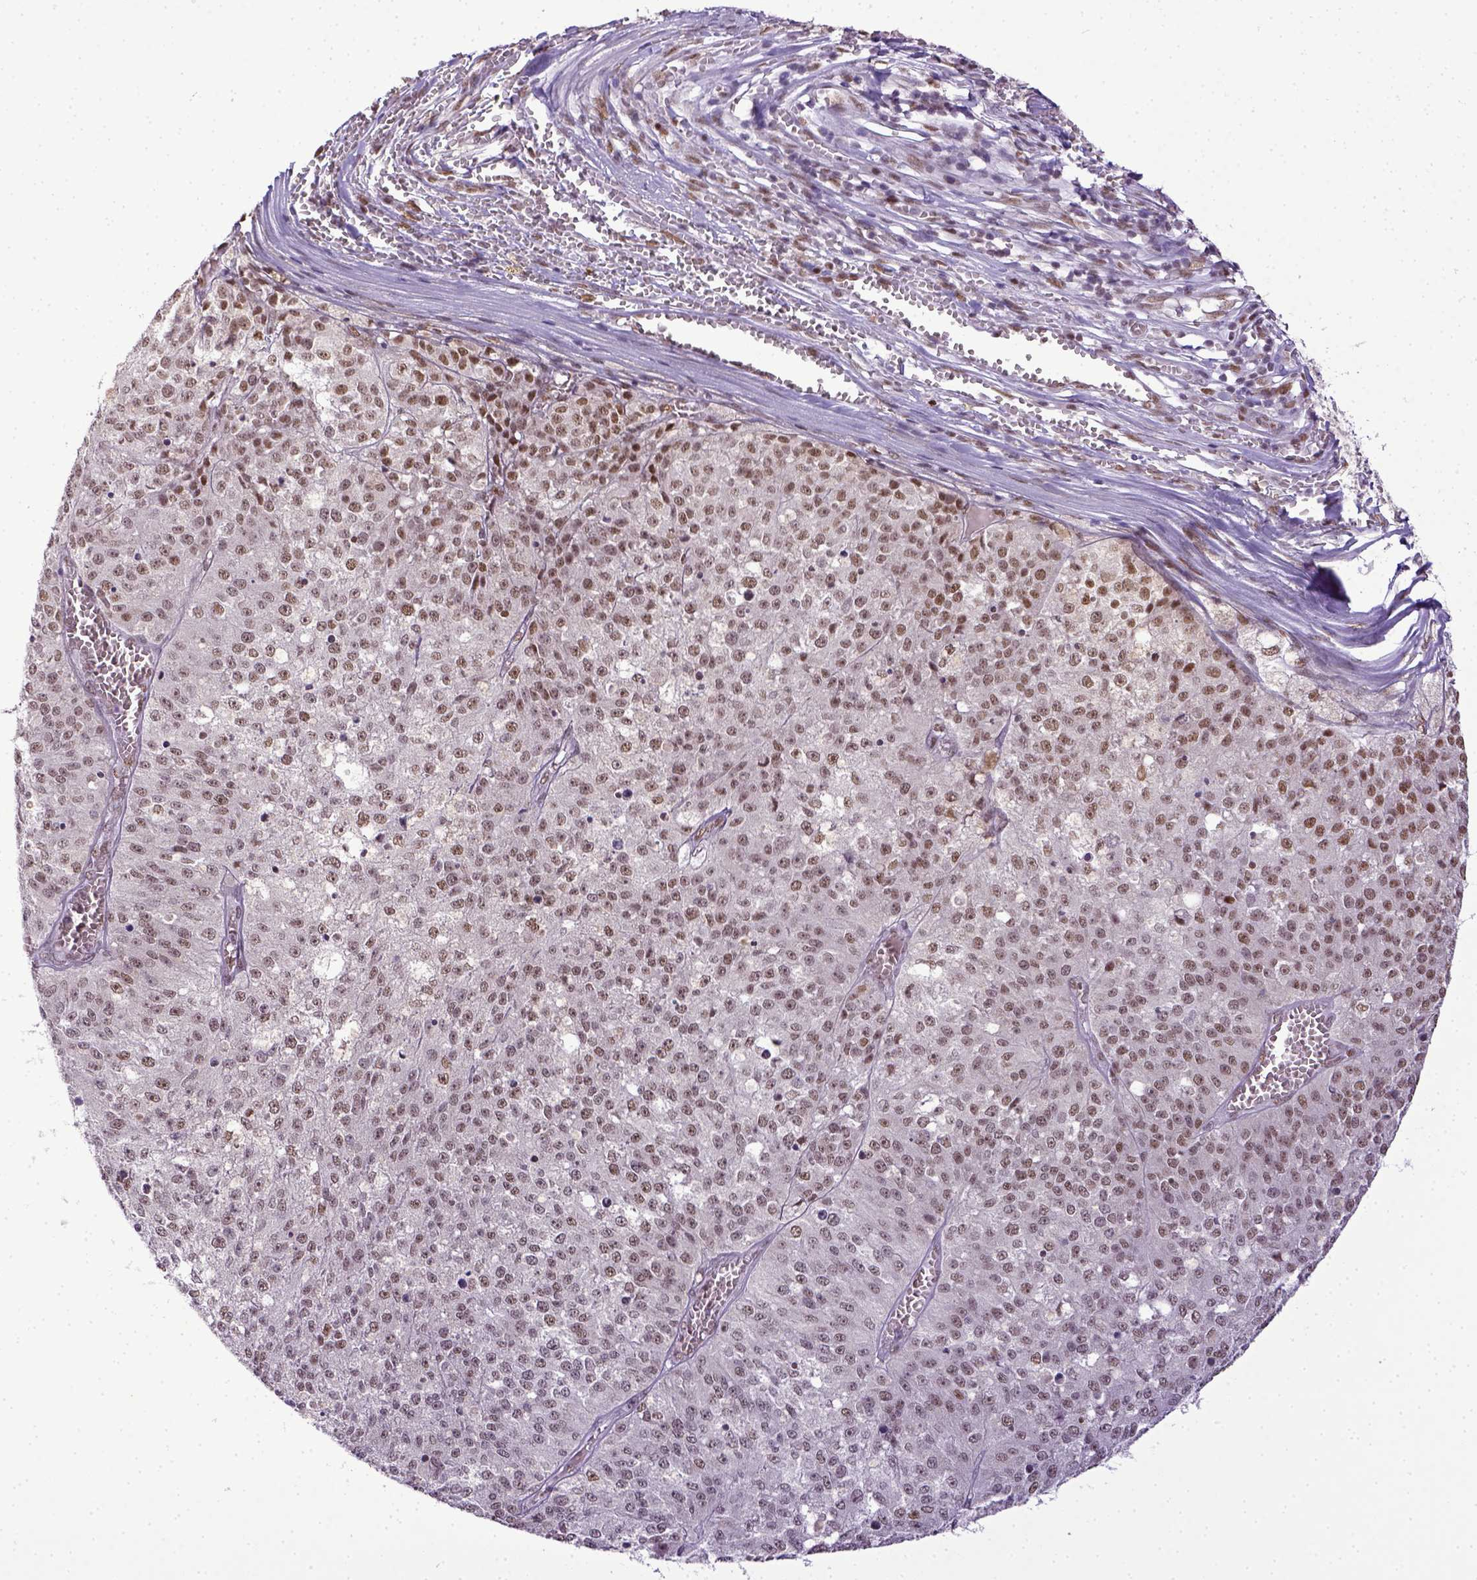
{"staining": {"intensity": "moderate", "quantity": ">75%", "location": "nuclear"}, "tissue": "melanoma", "cell_type": "Tumor cells", "image_type": "cancer", "snomed": [{"axis": "morphology", "description": "Malignant melanoma, Metastatic site"}, {"axis": "topography", "description": "Lymph node"}], "caption": "Immunohistochemistry (IHC) micrograph of neoplastic tissue: malignant melanoma (metastatic site) stained using IHC exhibits medium levels of moderate protein expression localized specifically in the nuclear of tumor cells, appearing as a nuclear brown color.", "gene": "ERCC1", "patient": {"sex": "female", "age": 64}}